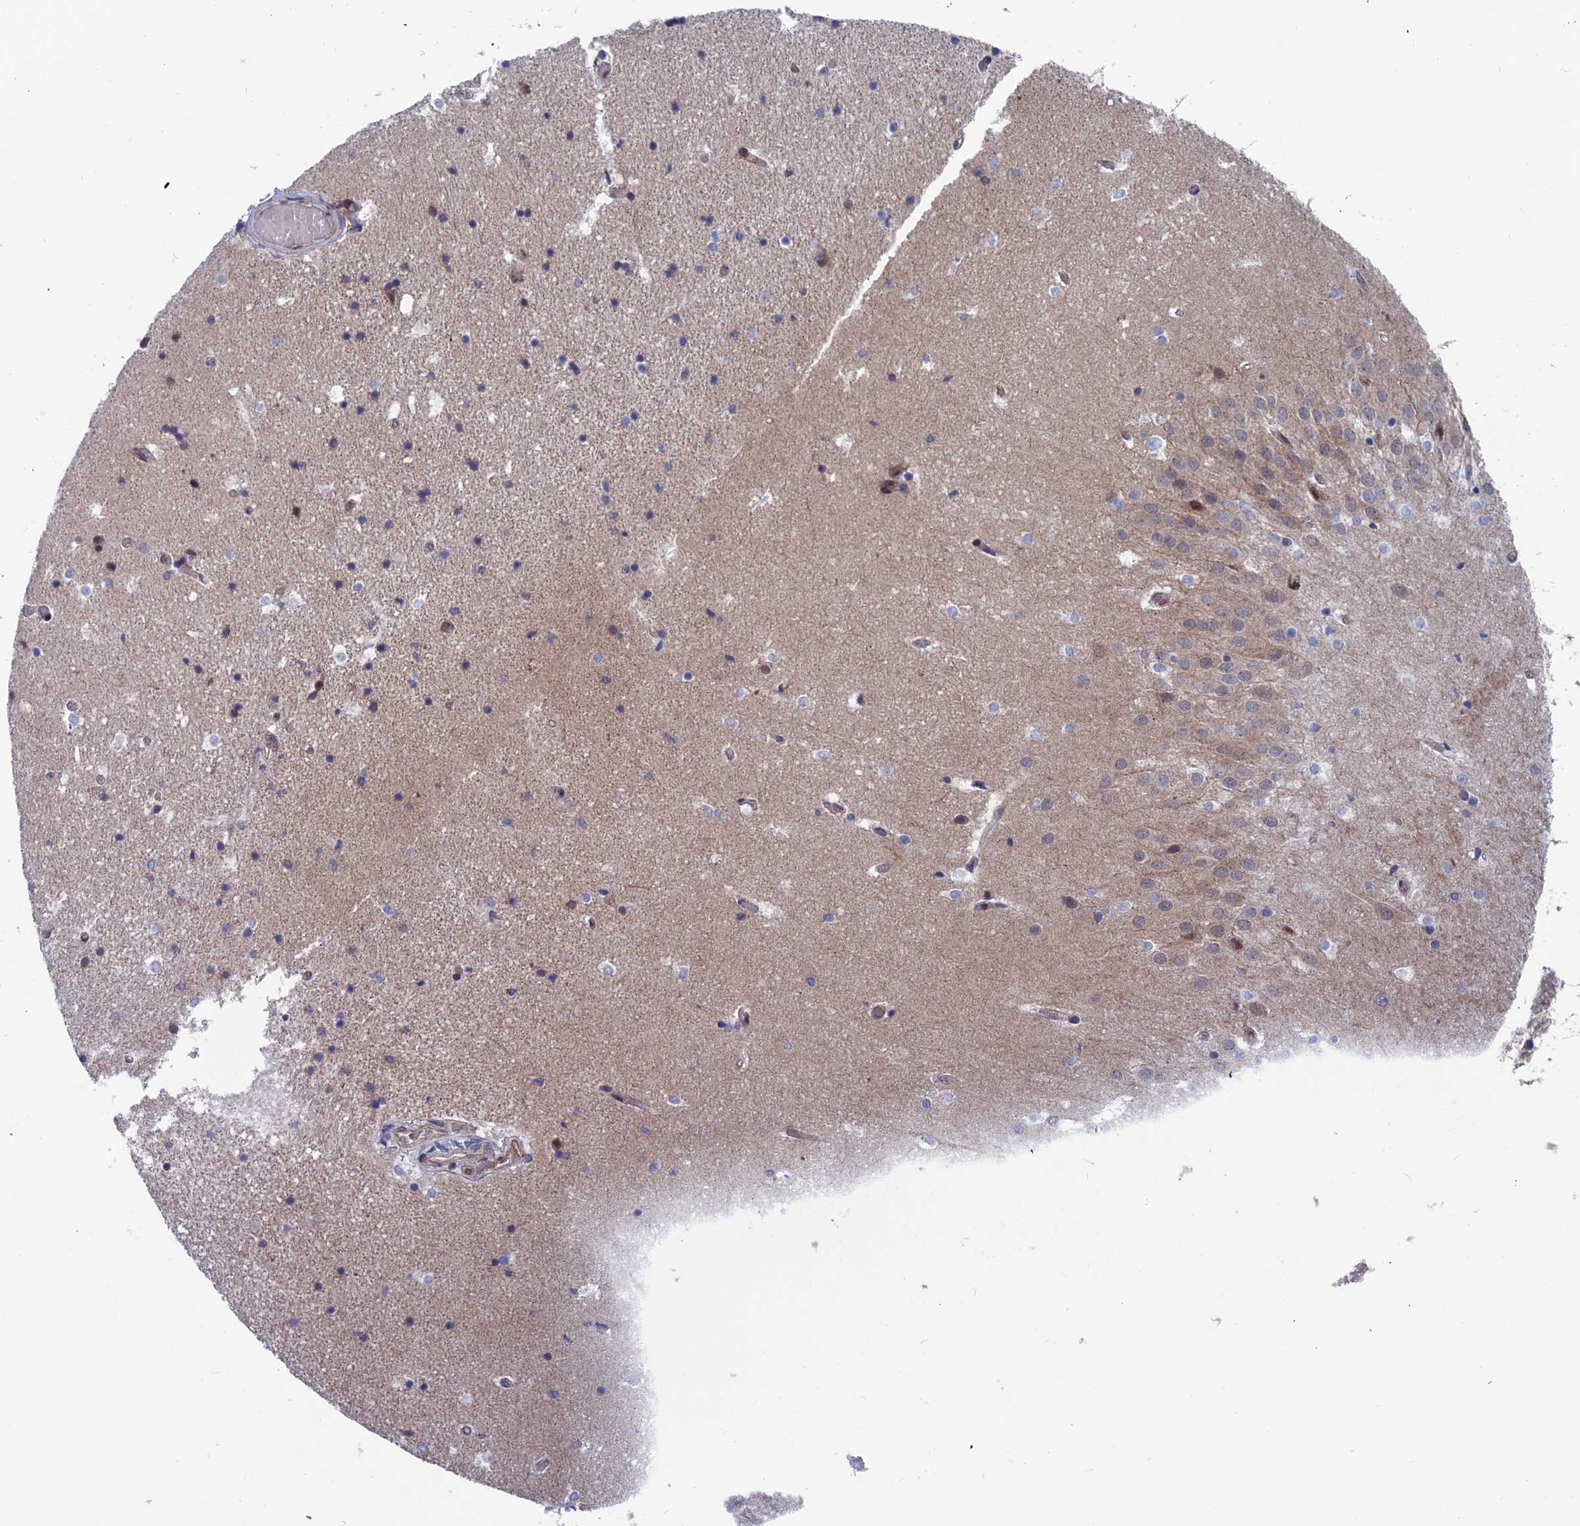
{"staining": {"intensity": "negative", "quantity": "none", "location": "none"}, "tissue": "hippocampus", "cell_type": "Glial cells", "image_type": "normal", "snomed": [{"axis": "morphology", "description": "Normal tissue, NOS"}, {"axis": "topography", "description": "Hippocampus"}], "caption": "The image shows no staining of glial cells in benign hippocampus.", "gene": "IGBP1", "patient": {"sex": "female", "age": 52}}